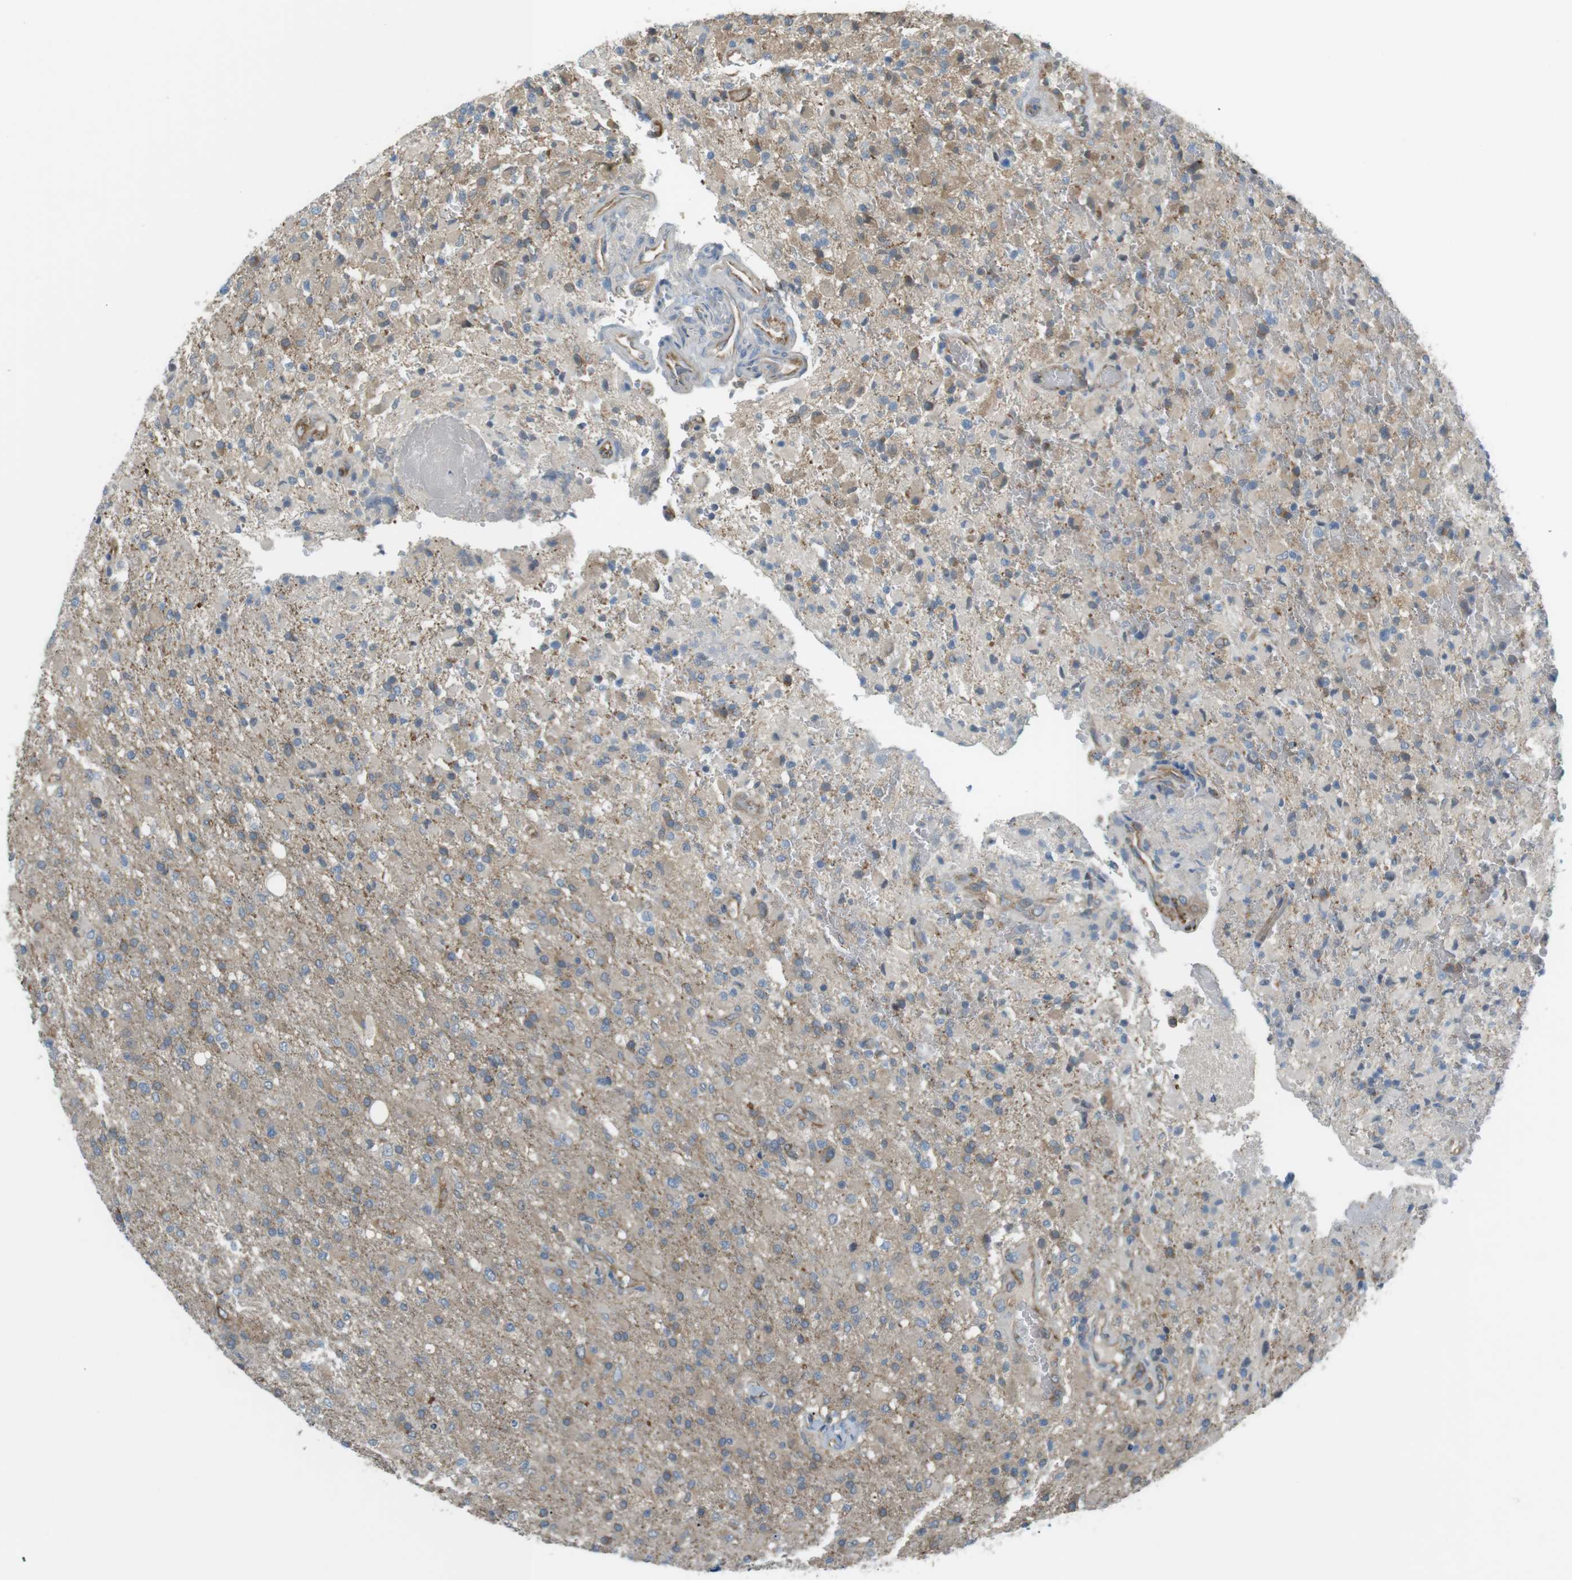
{"staining": {"intensity": "weak", "quantity": "25%-75%", "location": "cytoplasmic/membranous"}, "tissue": "glioma", "cell_type": "Tumor cells", "image_type": "cancer", "snomed": [{"axis": "morphology", "description": "Glioma, malignant, High grade"}, {"axis": "topography", "description": "Brain"}], "caption": "DAB immunohistochemical staining of human glioma displays weak cytoplasmic/membranous protein positivity in about 25%-75% of tumor cells.", "gene": "PEPD", "patient": {"sex": "male", "age": 71}}